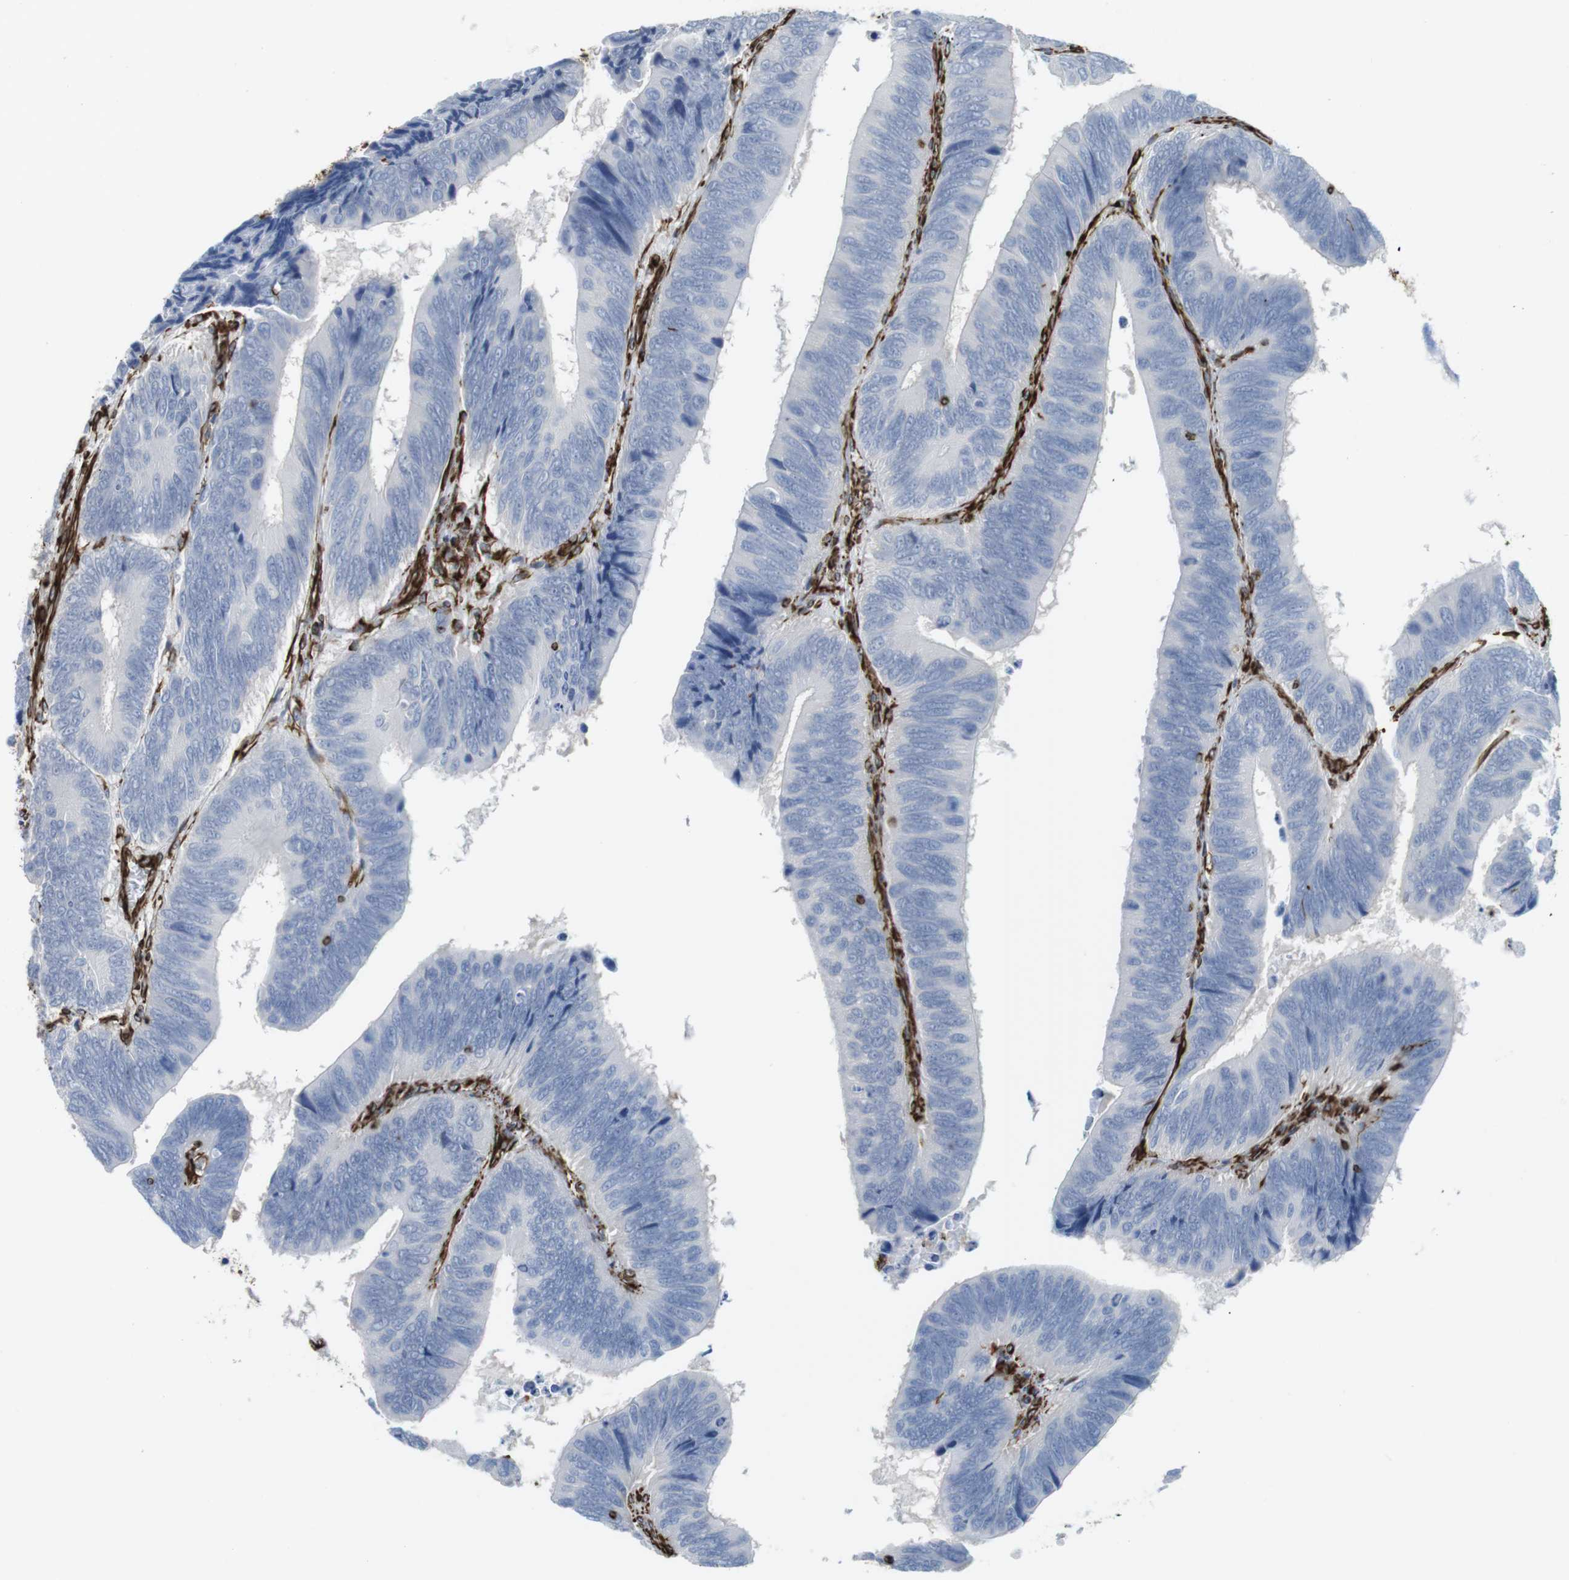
{"staining": {"intensity": "negative", "quantity": "none", "location": "none"}, "tissue": "colorectal cancer", "cell_type": "Tumor cells", "image_type": "cancer", "snomed": [{"axis": "morphology", "description": "Adenocarcinoma, NOS"}, {"axis": "topography", "description": "Colon"}], "caption": "Immunohistochemical staining of colorectal adenocarcinoma reveals no significant positivity in tumor cells.", "gene": "RALGPS1", "patient": {"sex": "male", "age": 72}}